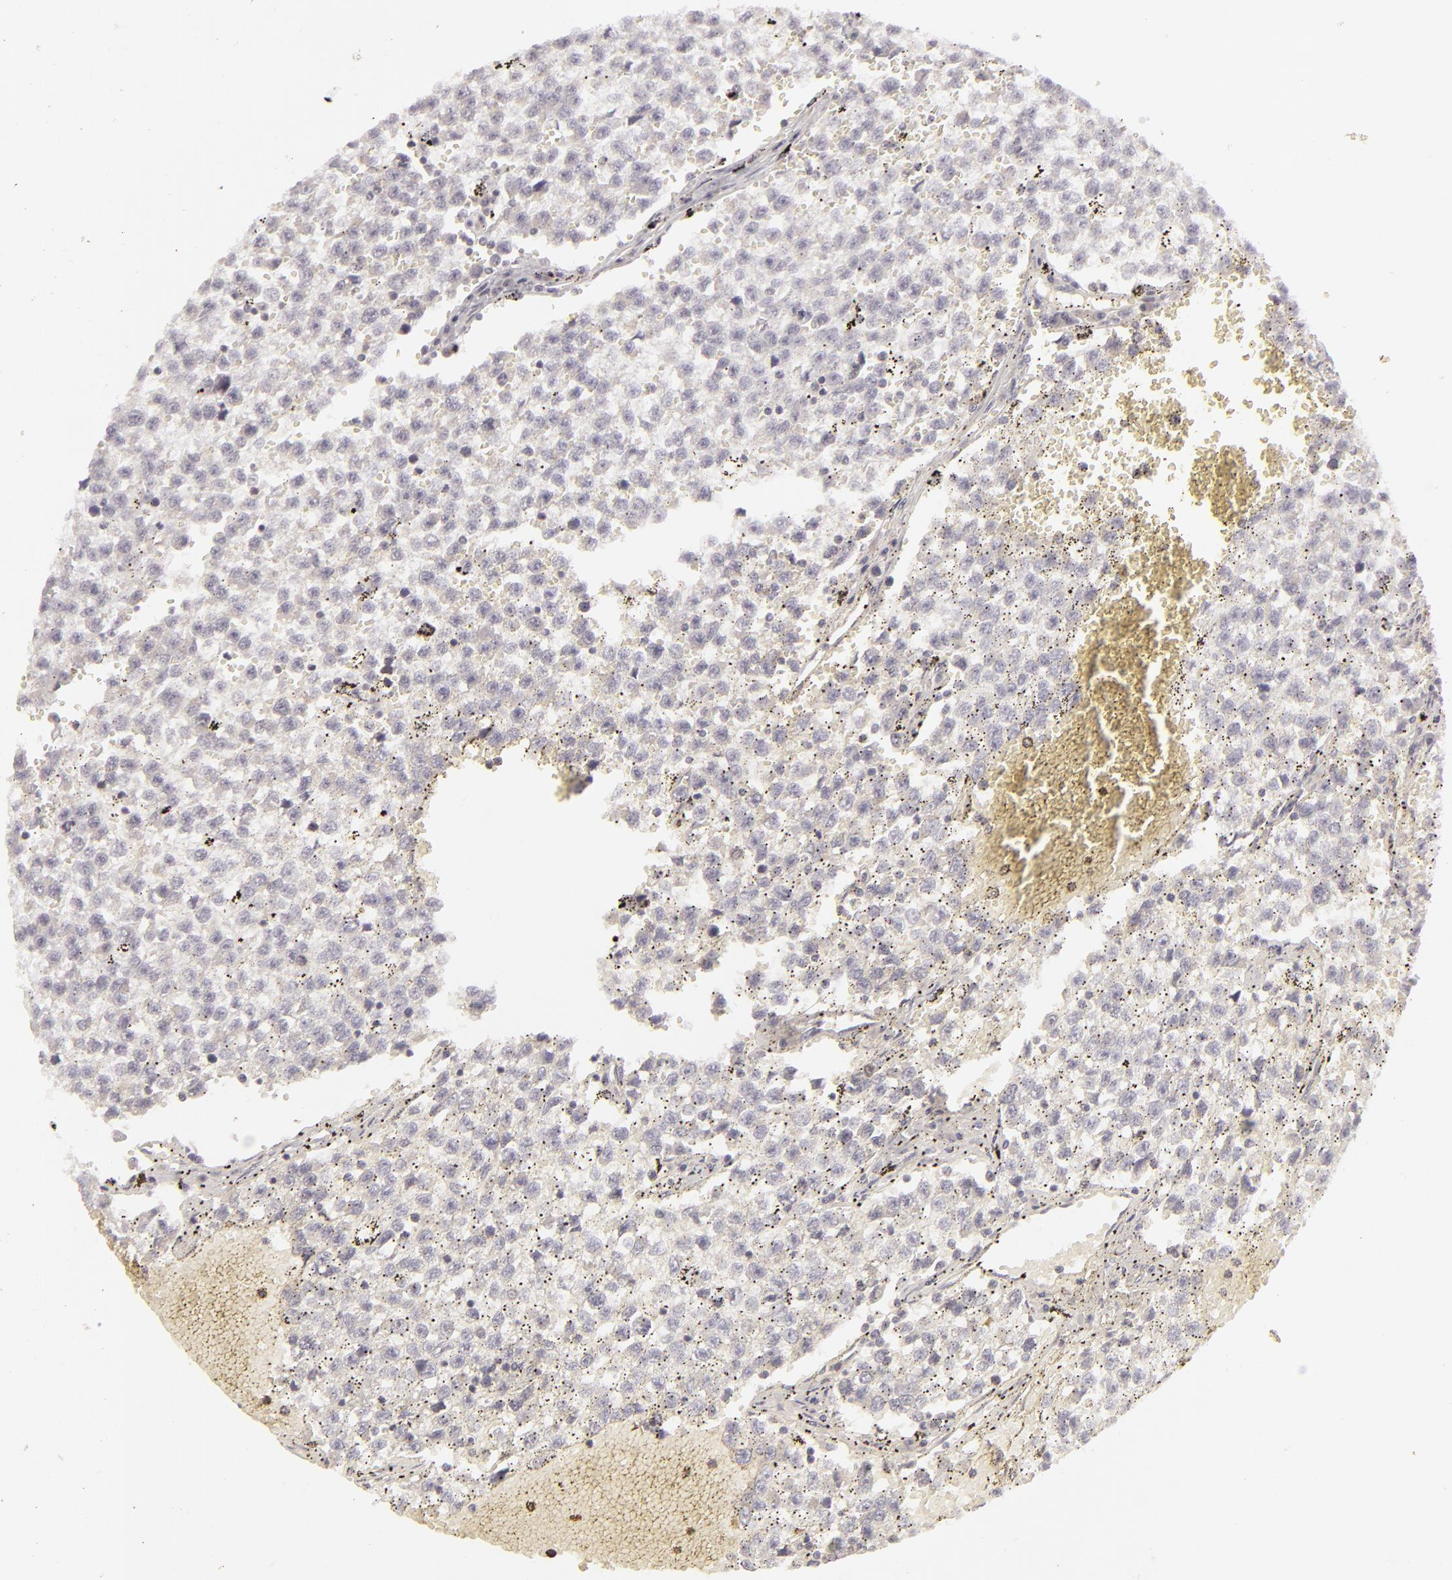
{"staining": {"intensity": "negative", "quantity": "none", "location": "none"}, "tissue": "testis cancer", "cell_type": "Tumor cells", "image_type": "cancer", "snomed": [{"axis": "morphology", "description": "Seminoma, NOS"}, {"axis": "topography", "description": "Testis"}], "caption": "This image is of seminoma (testis) stained with IHC to label a protein in brown with the nuclei are counter-stained blue. There is no positivity in tumor cells. Brightfield microscopy of immunohistochemistry (IHC) stained with DAB (3,3'-diaminobenzidine) (brown) and hematoxylin (blue), captured at high magnification.", "gene": "SIX1", "patient": {"sex": "male", "age": 35}}